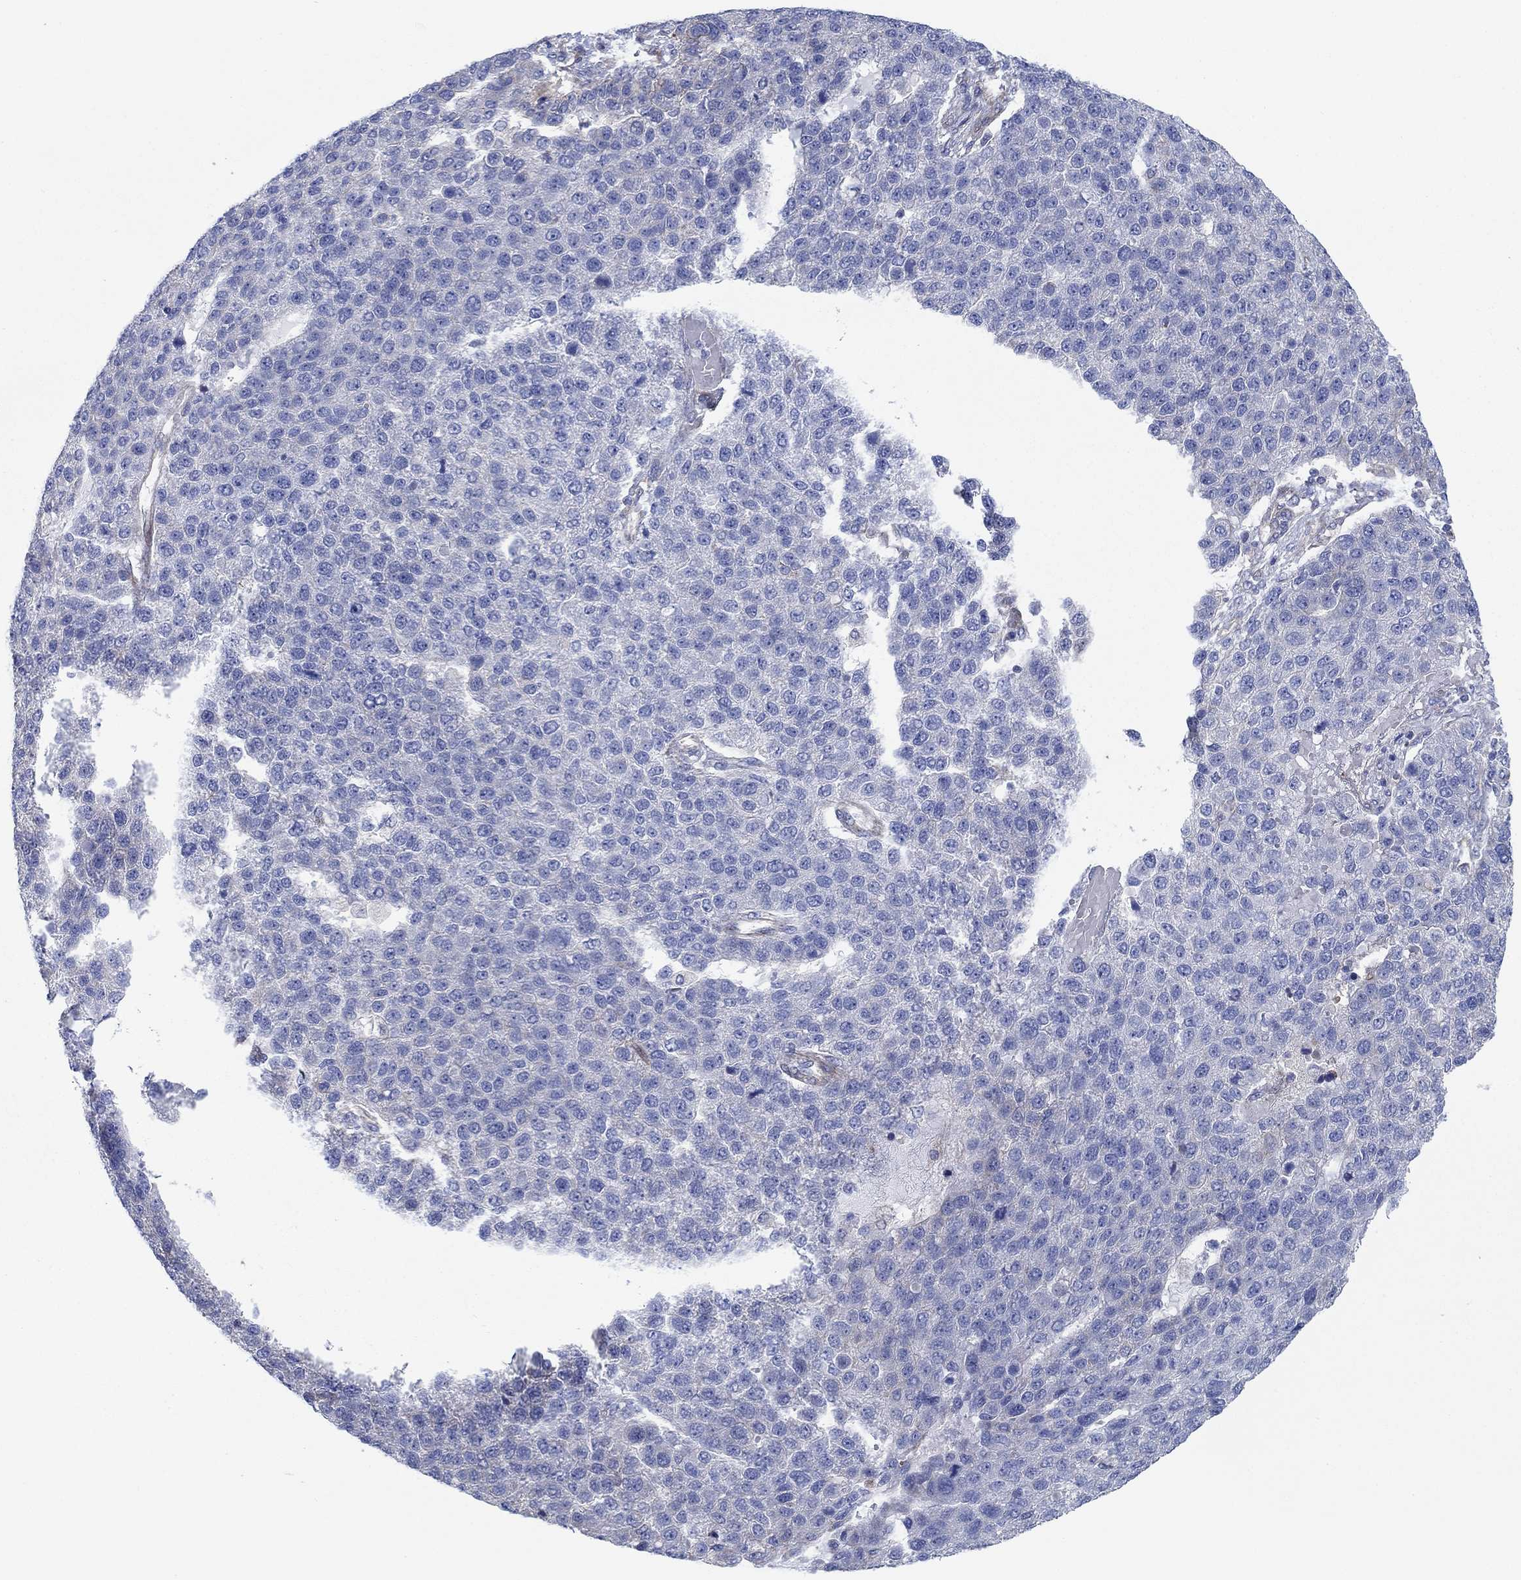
{"staining": {"intensity": "negative", "quantity": "none", "location": "none"}, "tissue": "pancreatic cancer", "cell_type": "Tumor cells", "image_type": "cancer", "snomed": [{"axis": "morphology", "description": "Adenocarcinoma, NOS"}, {"axis": "topography", "description": "Pancreas"}], "caption": "A high-resolution histopathology image shows immunohistochemistry (IHC) staining of pancreatic cancer, which displays no significant positivity in tumor cells.", "gene": "FMN1", "patient": {"sex": "female", "age": 61}}